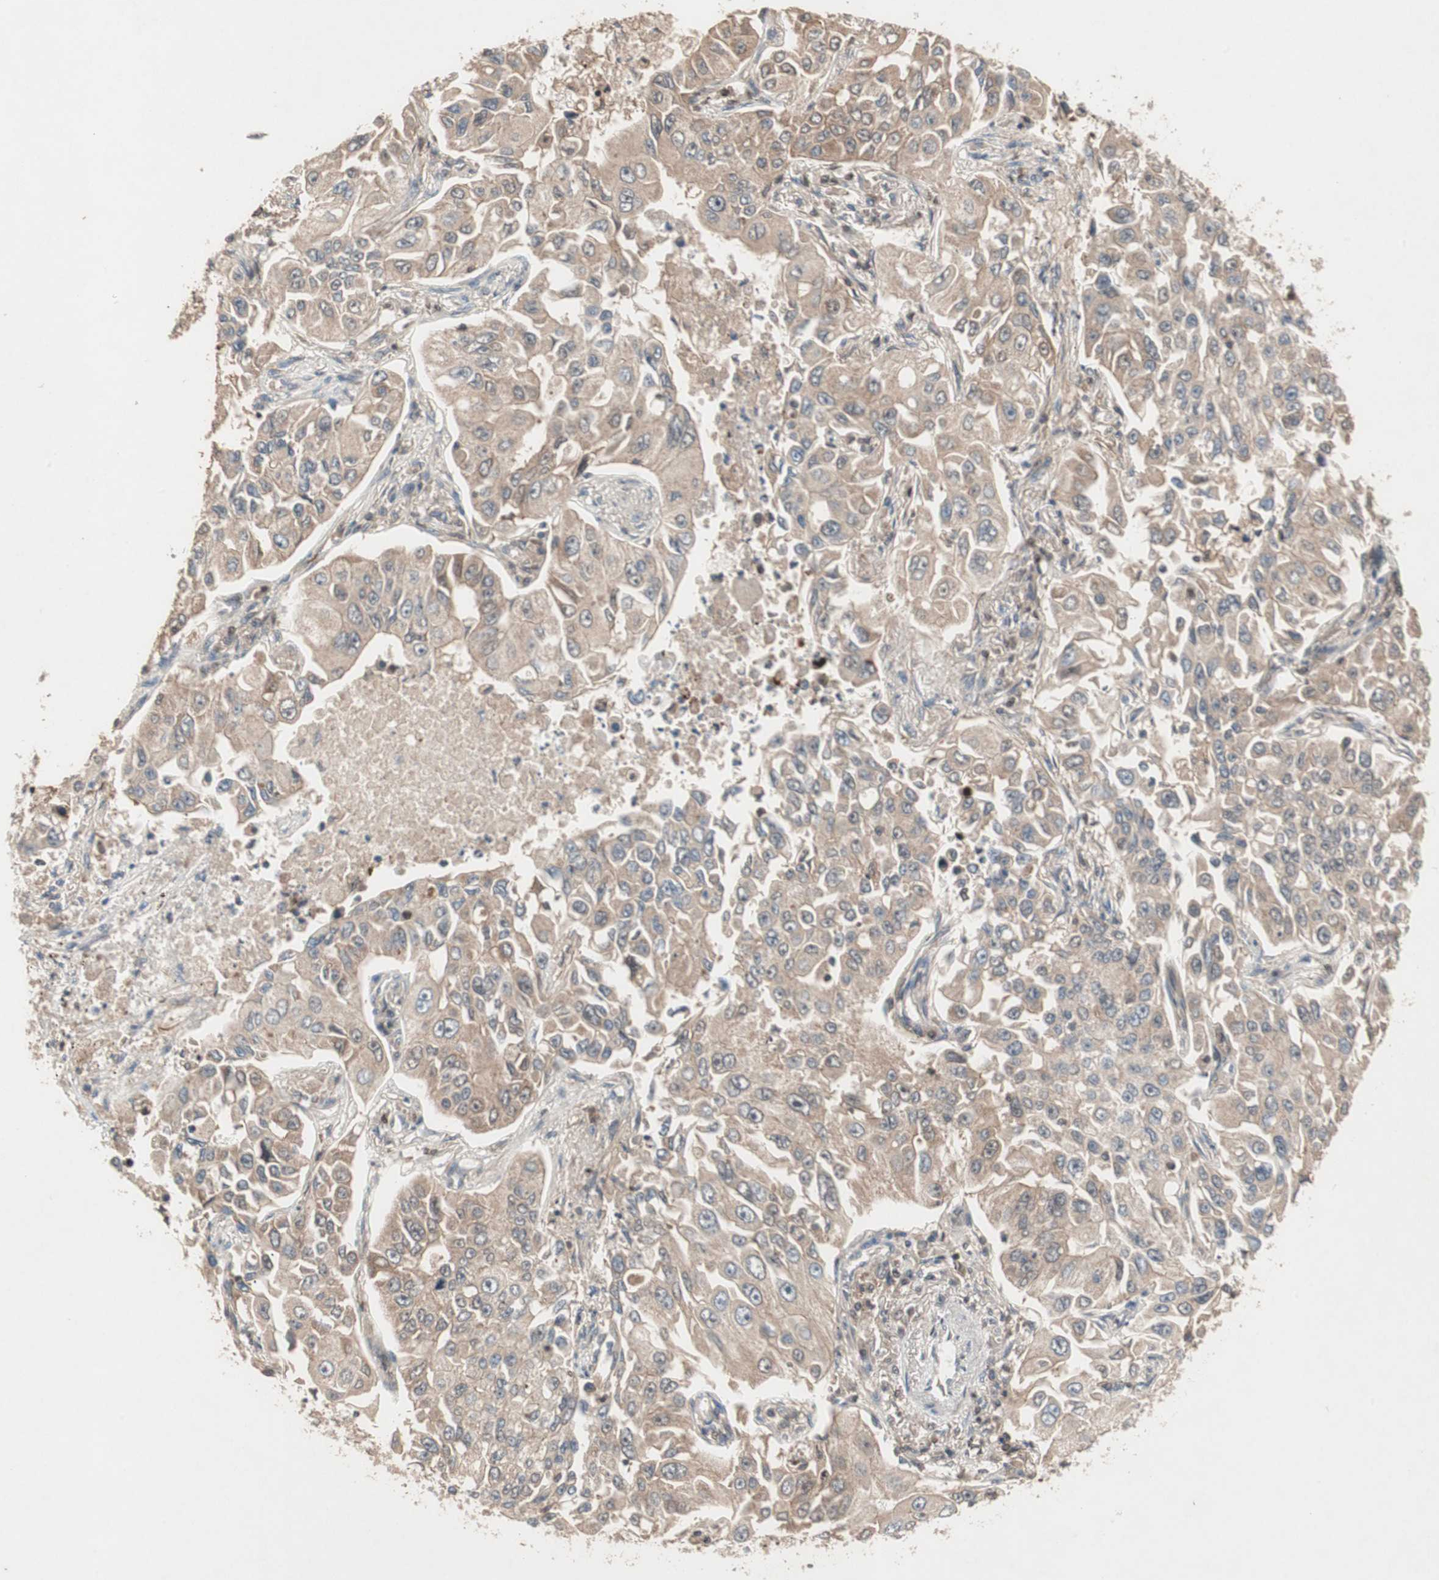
{"staining": {"intensity": "moderate", "quantity": ">75%", "location": "cytoplasmic/membranous"}, "tissue": "lung cancer", "cell_type": "Tumor cells", "image_type": "cancer", "snomed": [{"axis": "morphology", "description": "Adenocarcinoma, NOS"}, {"axis": "topography", "description": "Lung"}], "caption": "A micrograph of human lung adenocarcinoma stained for a protein displays moderate cytoplasmic/membranous brown staining in tumor cells.", "gene": "GART", "patient": {"sex": "male", "age": 84}}